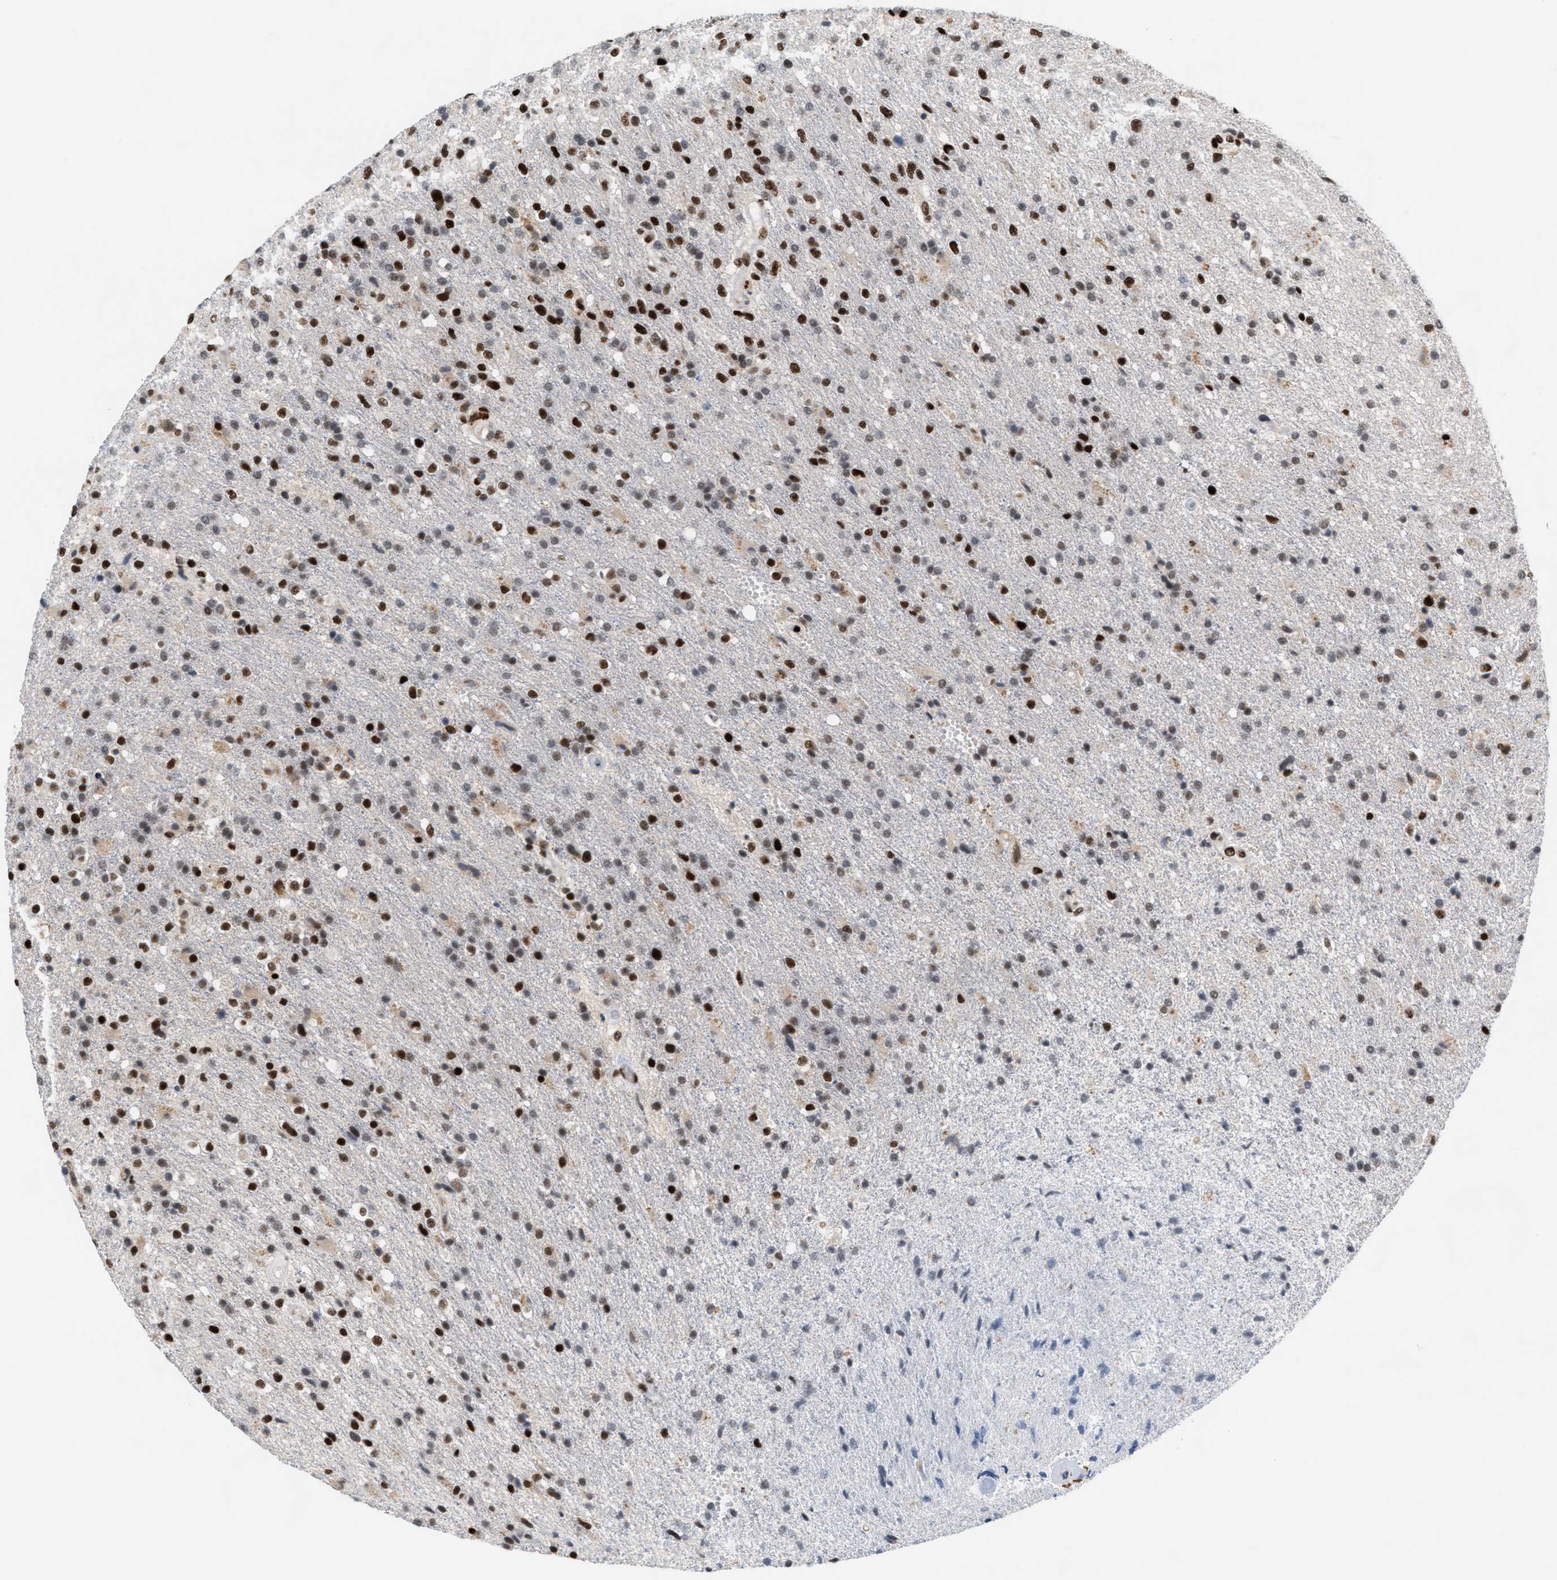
{"staining": {"intensity": "strong", "quantity": "25%-75%", "location": "nuclear"}, "tissue": "glioma", "cell_type": "Tumor cells", "image_type": "cancer", "snomed": [{"axis": "morphology", "description": "Glioma, malignant, High grade"}, {"axis": "topography", "description": "Brain"}], "caption": "Protein expression analysis of human glioma reveals strong nuclear expression in approximately 25%-75% of tumor cells.", "gene": "RNASEK-C17orf49", "patient": {"sex": "male", "age": 72}}